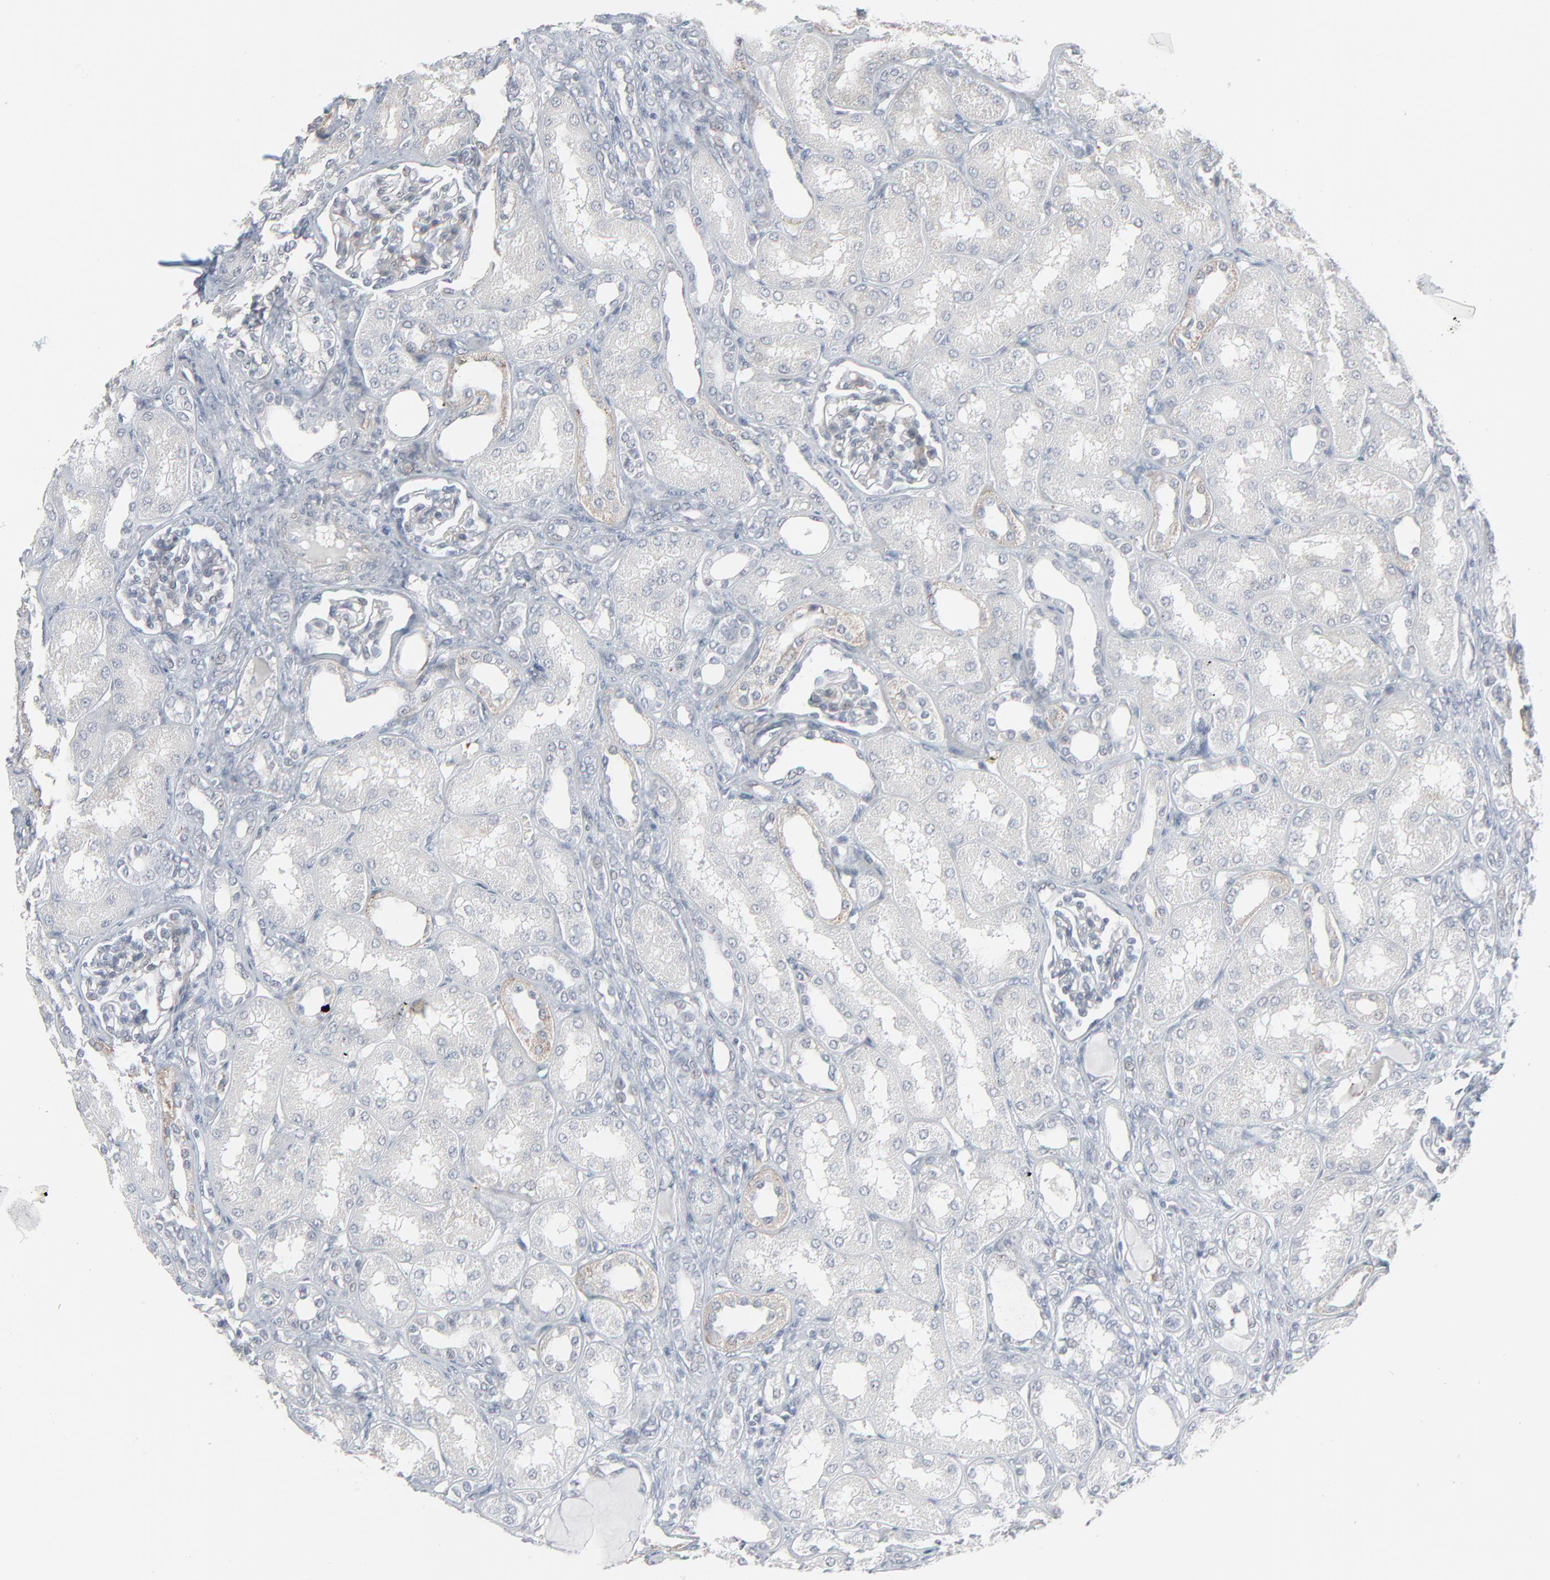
{"staining": {"intensity": "negative", "quantity": "none", "location": "none"}, "tissue": "kidney", "cell_type": "Cells in glomeruli", "image_type": "normal", "snomed": [{"axis": "morphology", "description": "Normal tissue, NOS"}, {"axis": "topography", "description": "Kidney"}], "caption": "This is a micrograph of immunohistochemistry (IHC) staining of normal kidney, which shows no expression in cells in glomeruli. Nuclei are stained in blue.", "gene": "NEUROD1", "patient": {"sex": "male", "age": 7}}